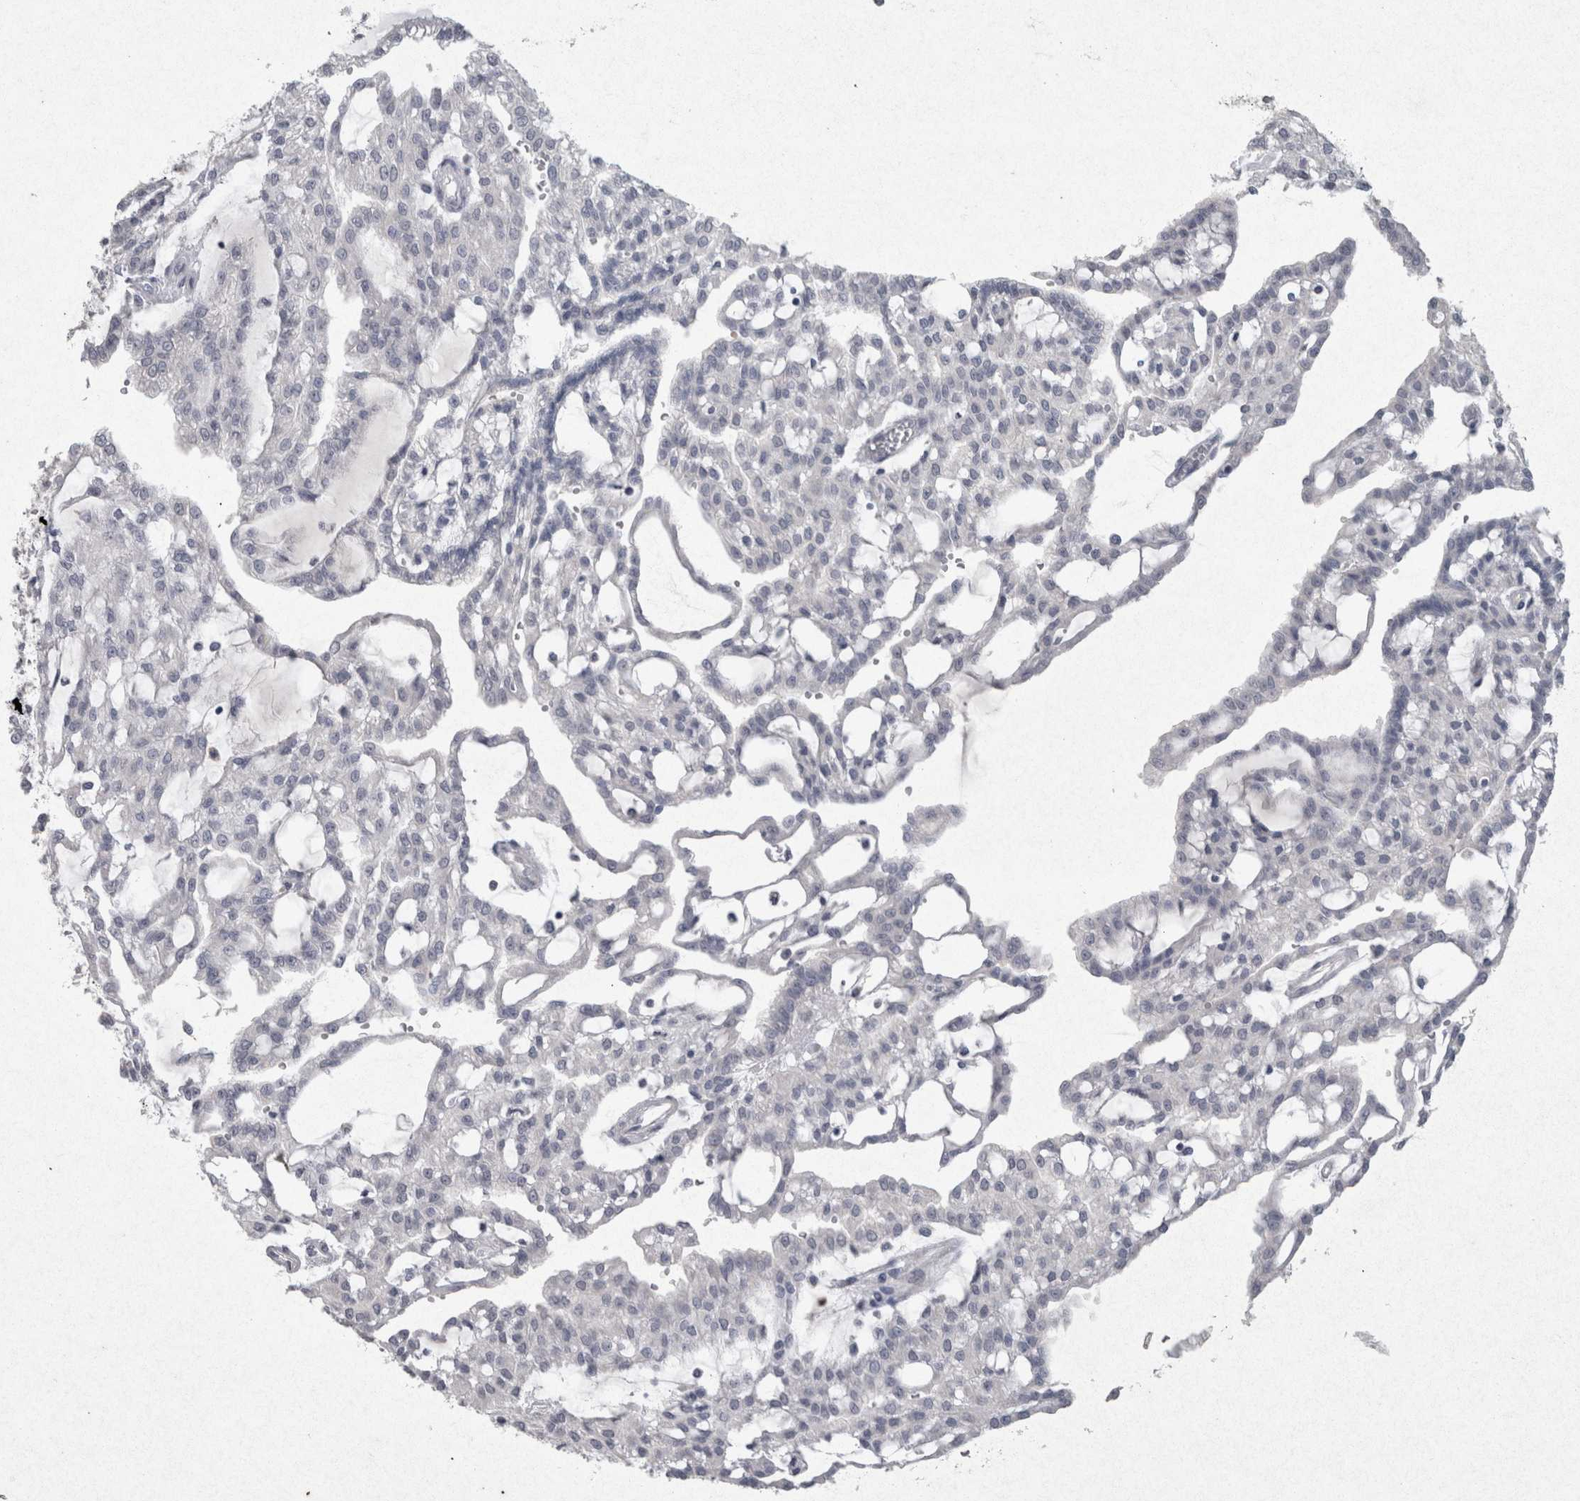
{"staining": {"intensity": "negative", "quantity": "none", "location": "none"}, "tissue": "renal cancer", "cell_type": "Tumor cells", "image_type": "cancer", "snomed": [{"axis": "morphology", "description": "Adenocarcinoma, NOS"}, {"axis": "topography", "description": "Kidney"}], "caption": "This photomicrograph is of renal adenocarcinoma stained with immunohistochemistry to label a protein in brown with the nuclei are counter-stained blue. There is no staining in tumor cells.", "gene": "PDX1", "patient": {"sex": "male", "age": 63}}